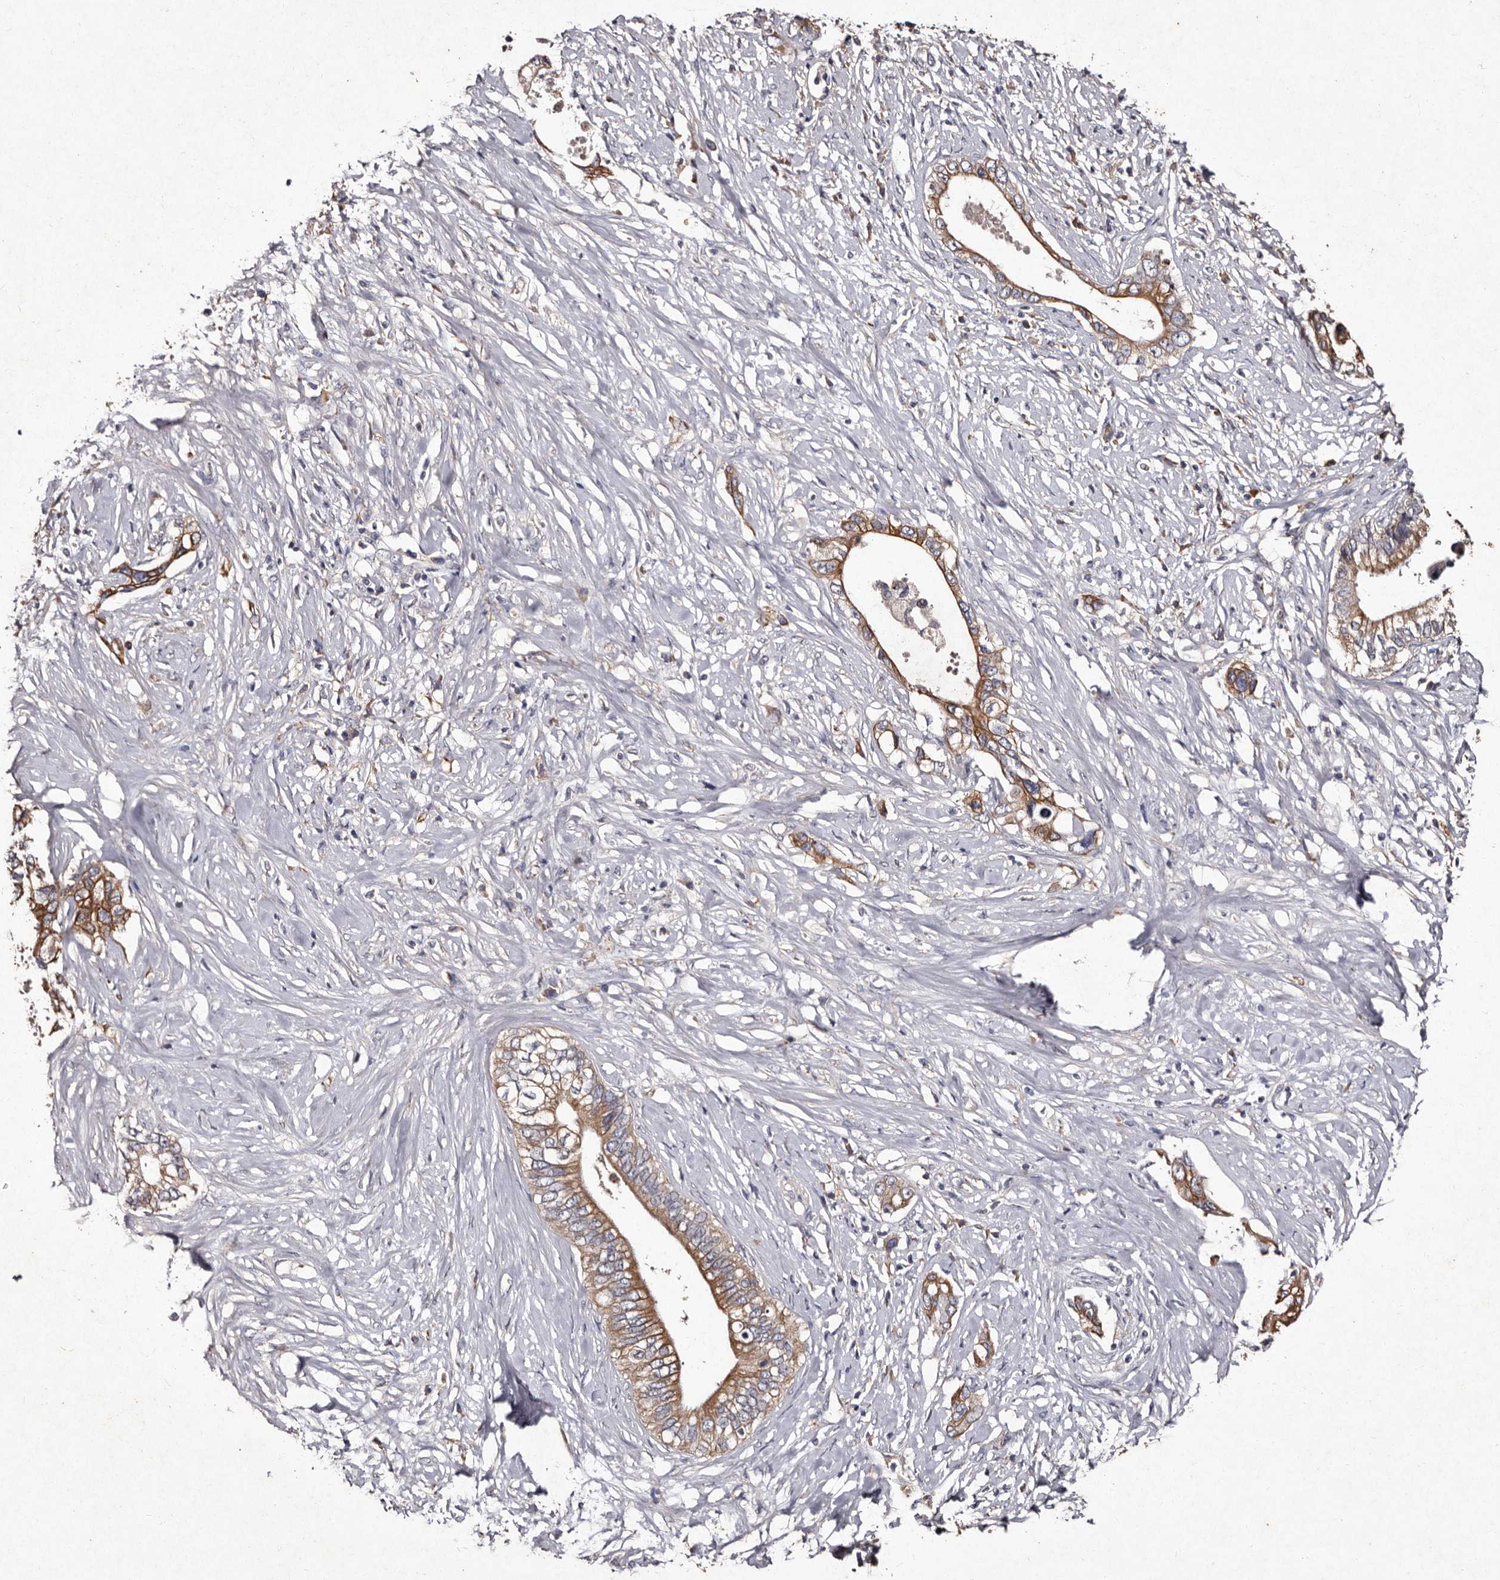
{"staining": {"intensity": "moderate", "quantity": ">75%", "location": "cytoplasmic/membranous"}, "tissue": "pancreatic cancer", "cell_type": "Tumor cells", "image_type": "cancer", "snomed": [{"axis": "morphology", "description": "Normal tissue, NOS"}, {"axis": "morphology", "description": "Adenocarcinoma, NOS"}, {"axis": "topography", "description": "Pancreas"}, {"axis": "topography", "description": "Peripheral nerve tissue"}], "caption": "Tumor cells demonstrate medium levels of moderate cytoplasmic/membranous positivity in about >75% of cells in human pancreatic cancer (adenocarcinoma).", "gene": "TFB1M", "patient": {"sex": "male", "age": 59}}